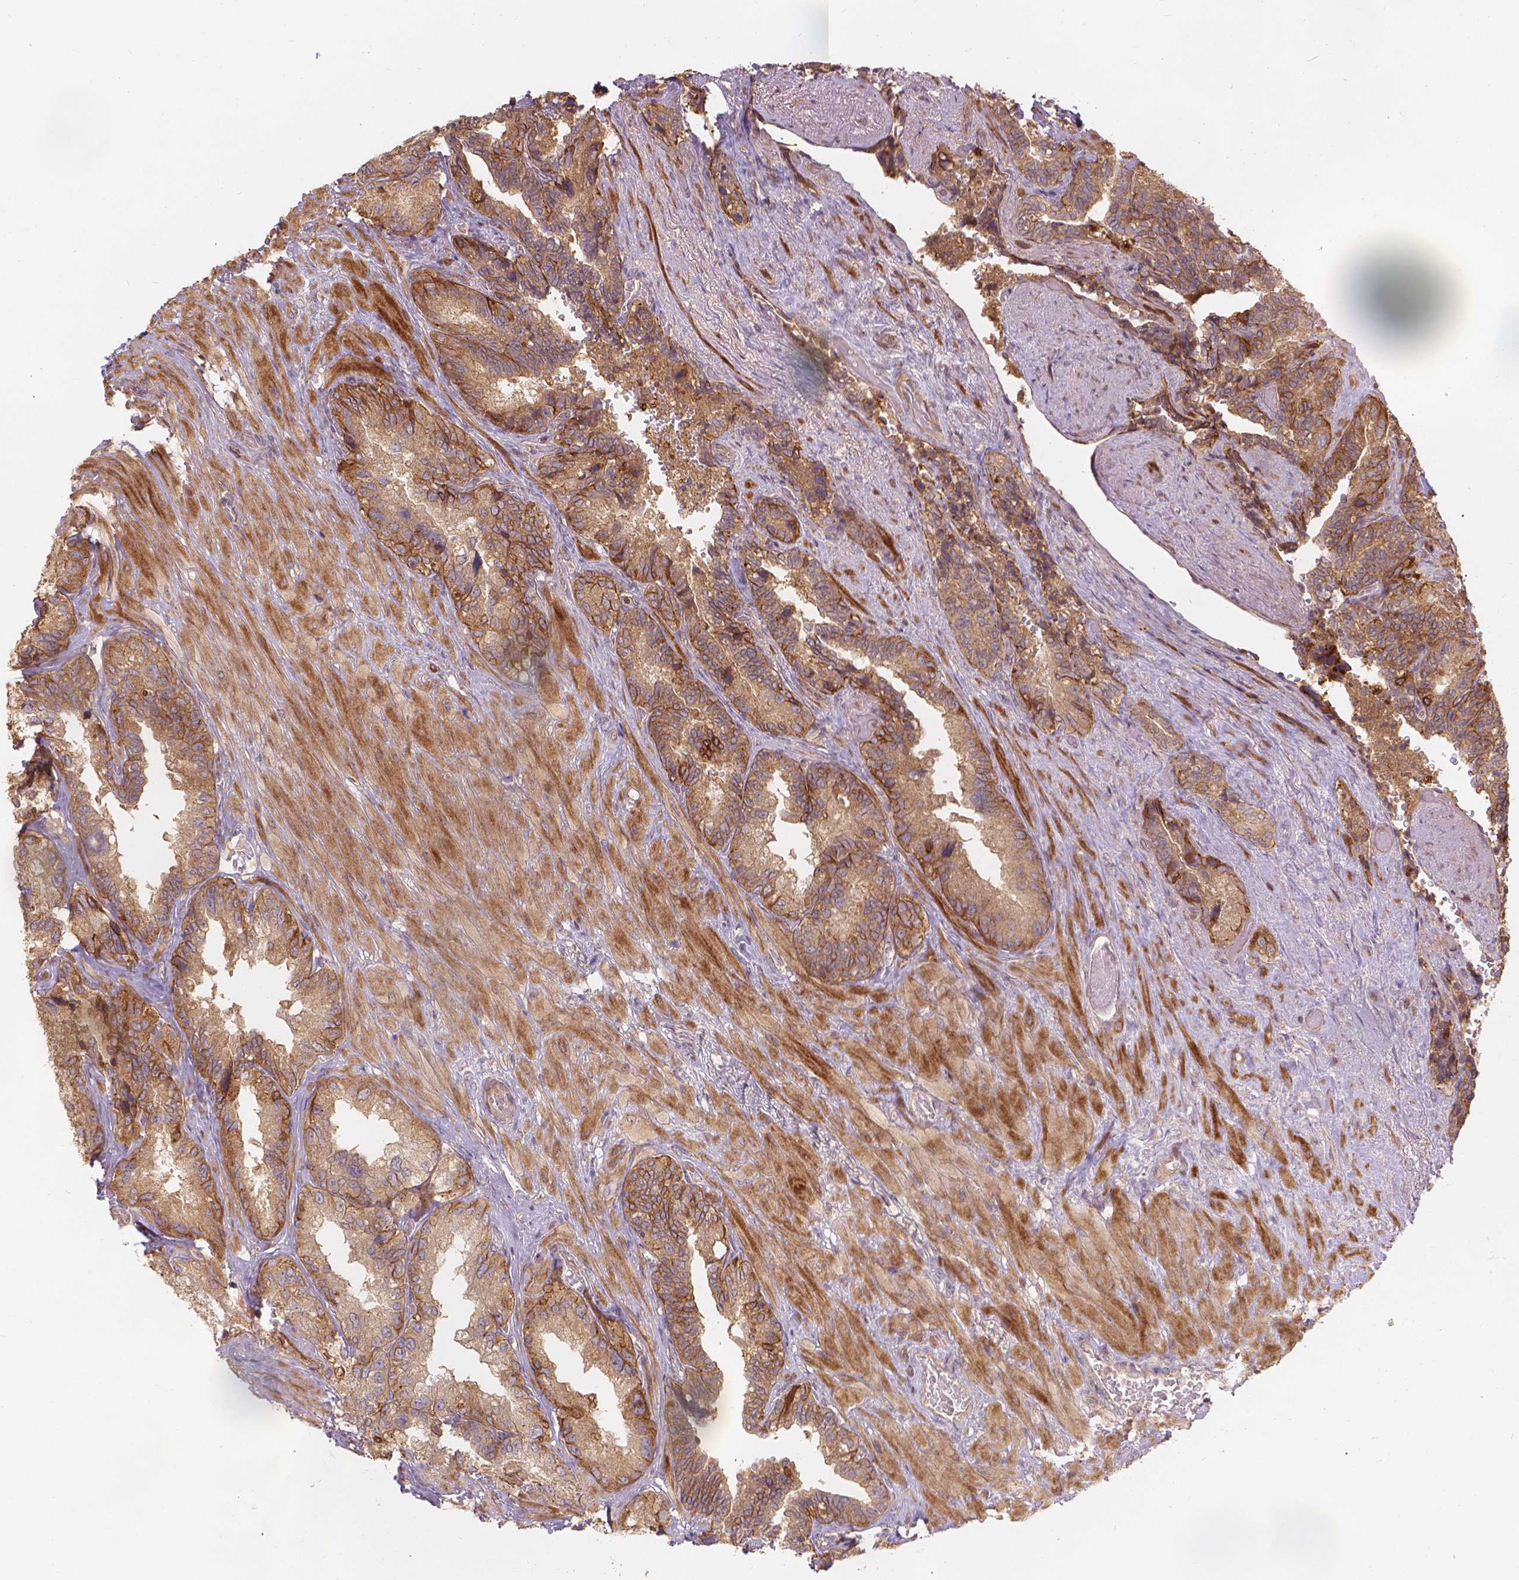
{"staining": {"intensity": "moderate", "quantity": ">75%", "location": "cytoplasmic/membranous"}, "tissue": "seminal vesicle", "cell_type": "Glandular cells", "image_type": "normal", "snomed": [{"axis": "morphology", "description": "Normal tissue, NOS"}, {"axis": "topography", "description": "Seminal veicle"}], "caption": "Seminal vesicle stained for a protein displays moderate cytoplasmic/membranous positivity in glandular cells. (brown staining indicates protein expression, while blue staining denotes nuclei).", "gene": "XPR1", "patient": {"sex": "male", "age": 69}}